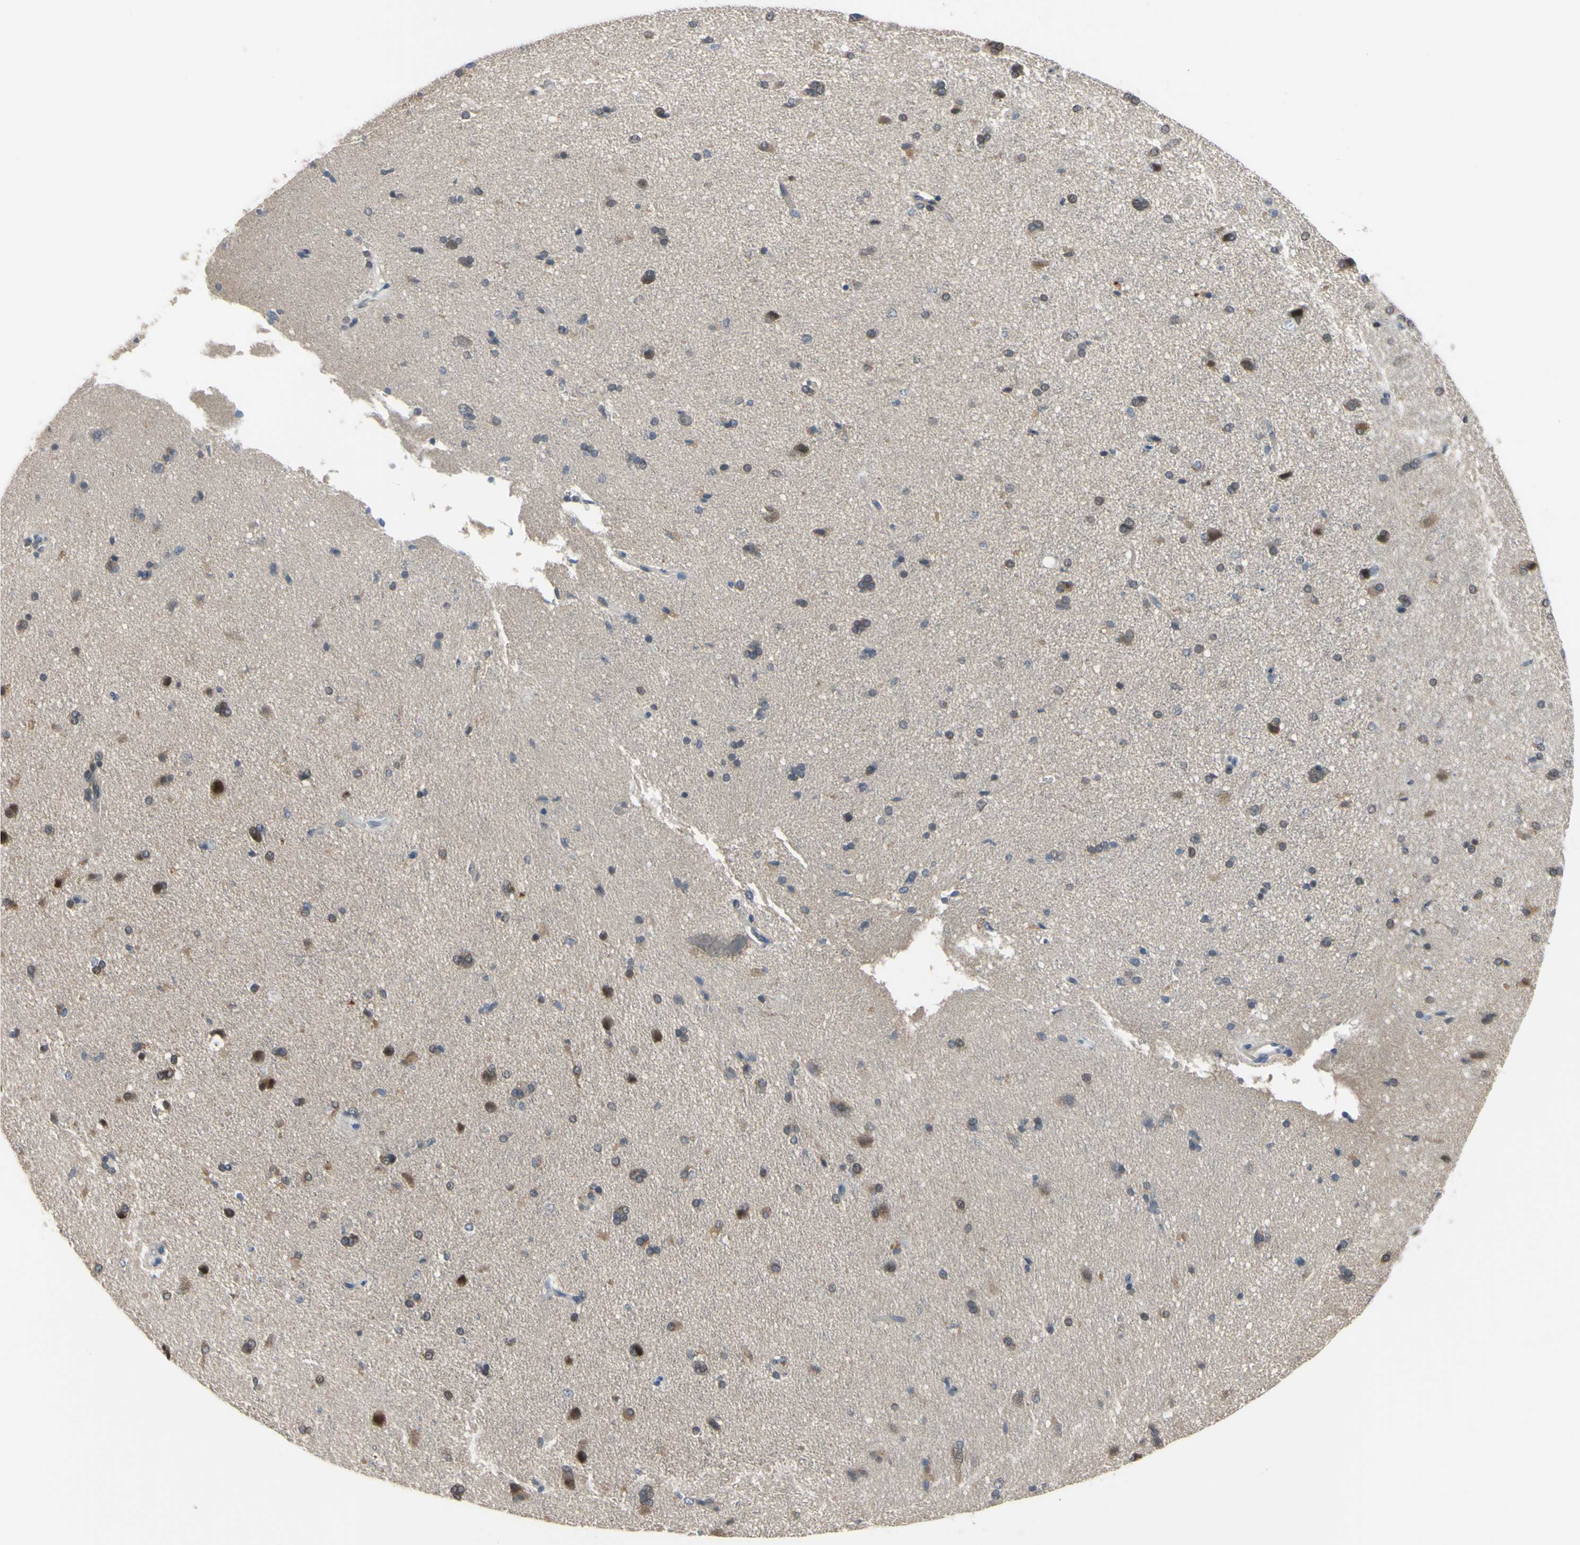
{"staining": {"intensity": "negative", "quantity": "none", "location": "none"}, "tissue": "cerebral cortex", "cell_type": "Endothelial cells", "image_type": "normal", "snomed": [{"axis": "morphology", "description": "Normal tissue, NOS"}, {"axis": "topography", "description": "Cerebral cortex"}], "caption": "The histopathology image shows no significant expression in endothelial cells of cerebral cortex.", "gene": "HSPA4", "patient": {"sex": "male", "age": 62}}